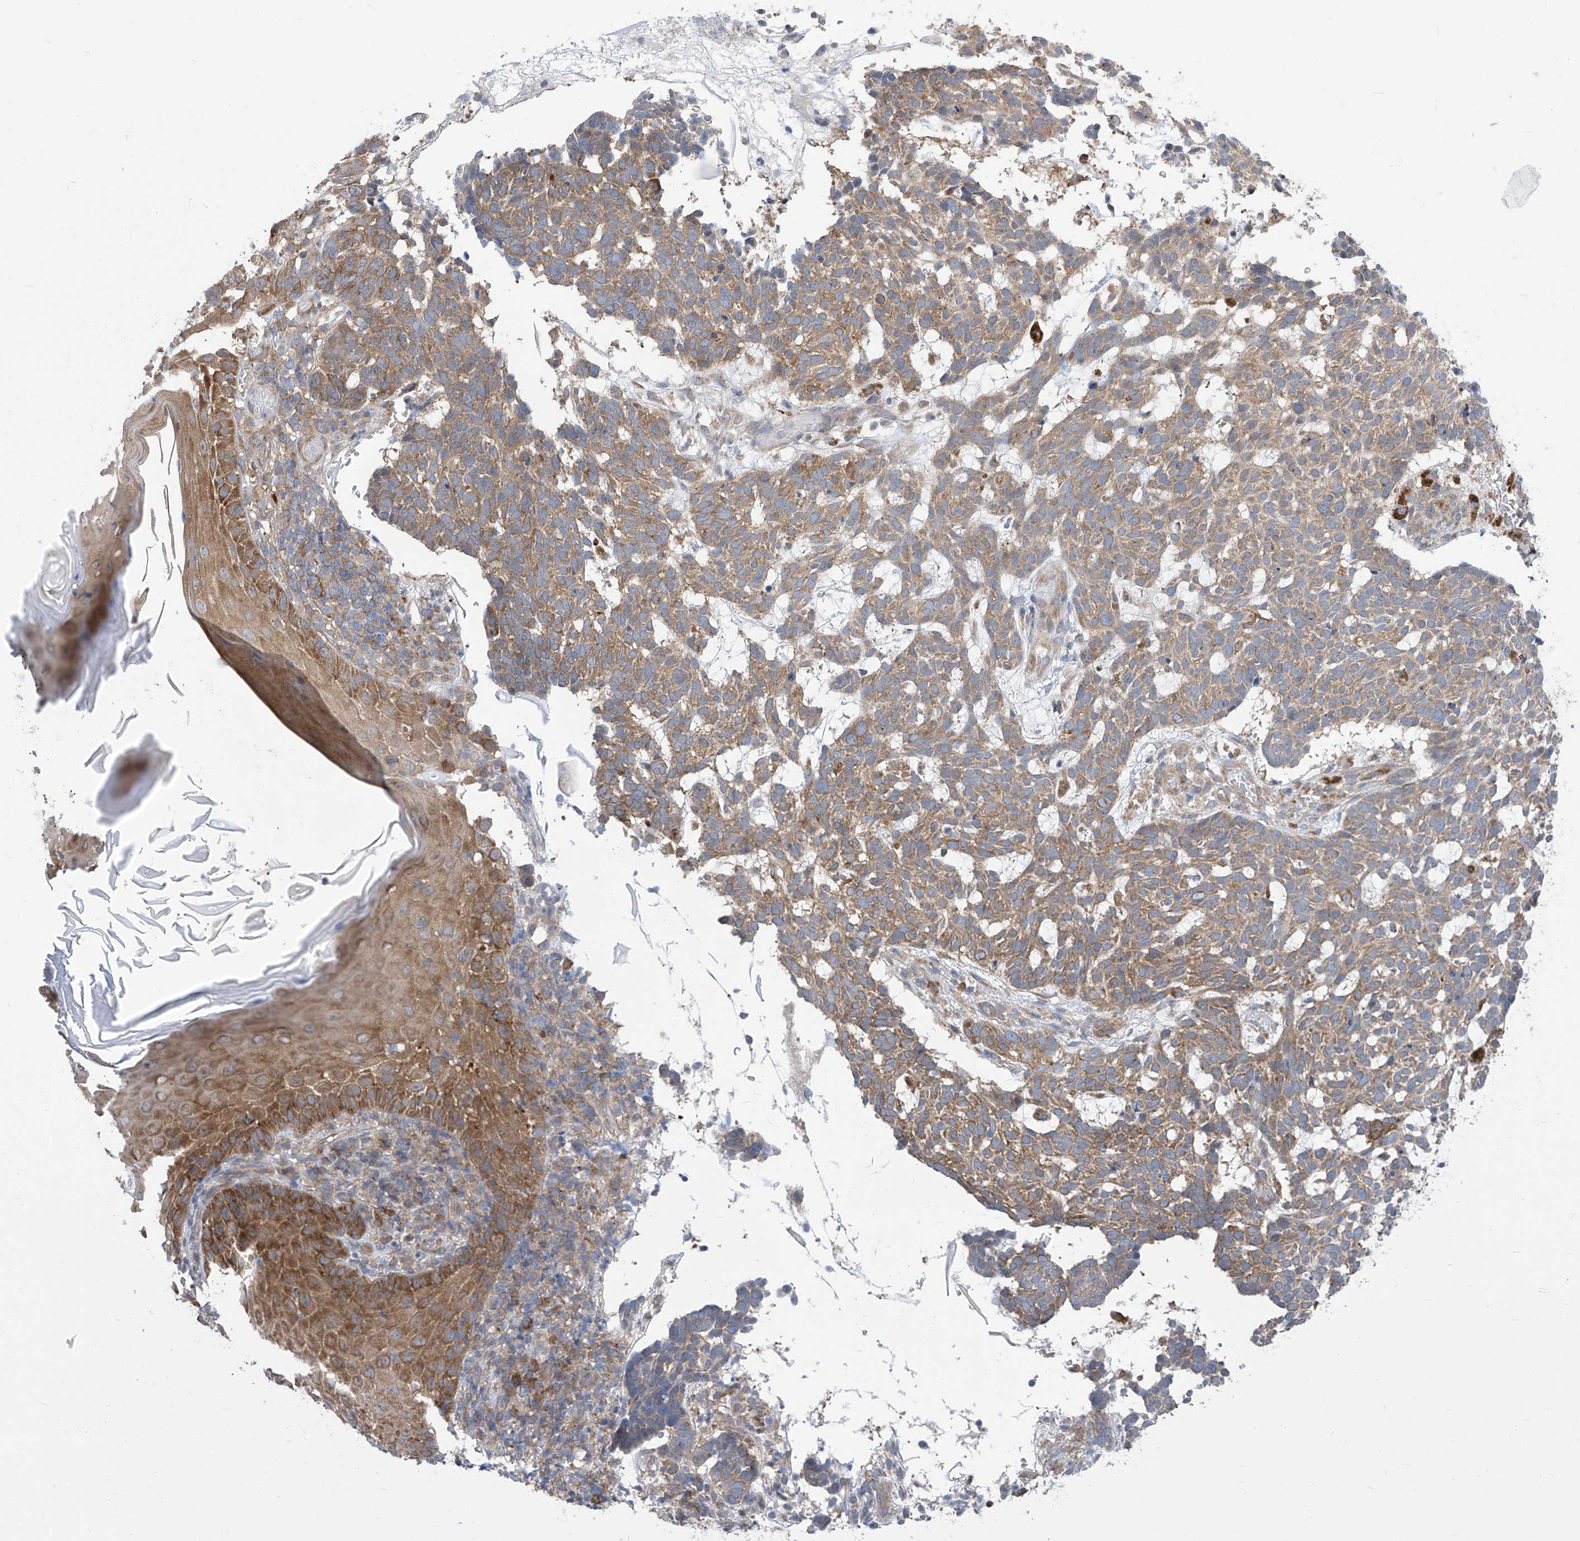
{"staining": {"intensity": "moderate", "quantity": ">75%", "location": "cytoplasmic/membranous"}, "tissue": "skin cancer", "cell_type": "Tumor cells", "image_type": "cancer", "snomed": [{"axis": "morphology", "description": "Basal cell carcinoma"}, {"axis": "topography", "description": "Skin"}], "caption": "About >75% of tumor cells in skin cancer (basal cell carcinoma) exhibit moderate cytoplasmic/membranous protein staining as visualized by brown immunohistochemical staining.", "gene": "EIF3M", "patient": {"sex": "male", "age": 85}}